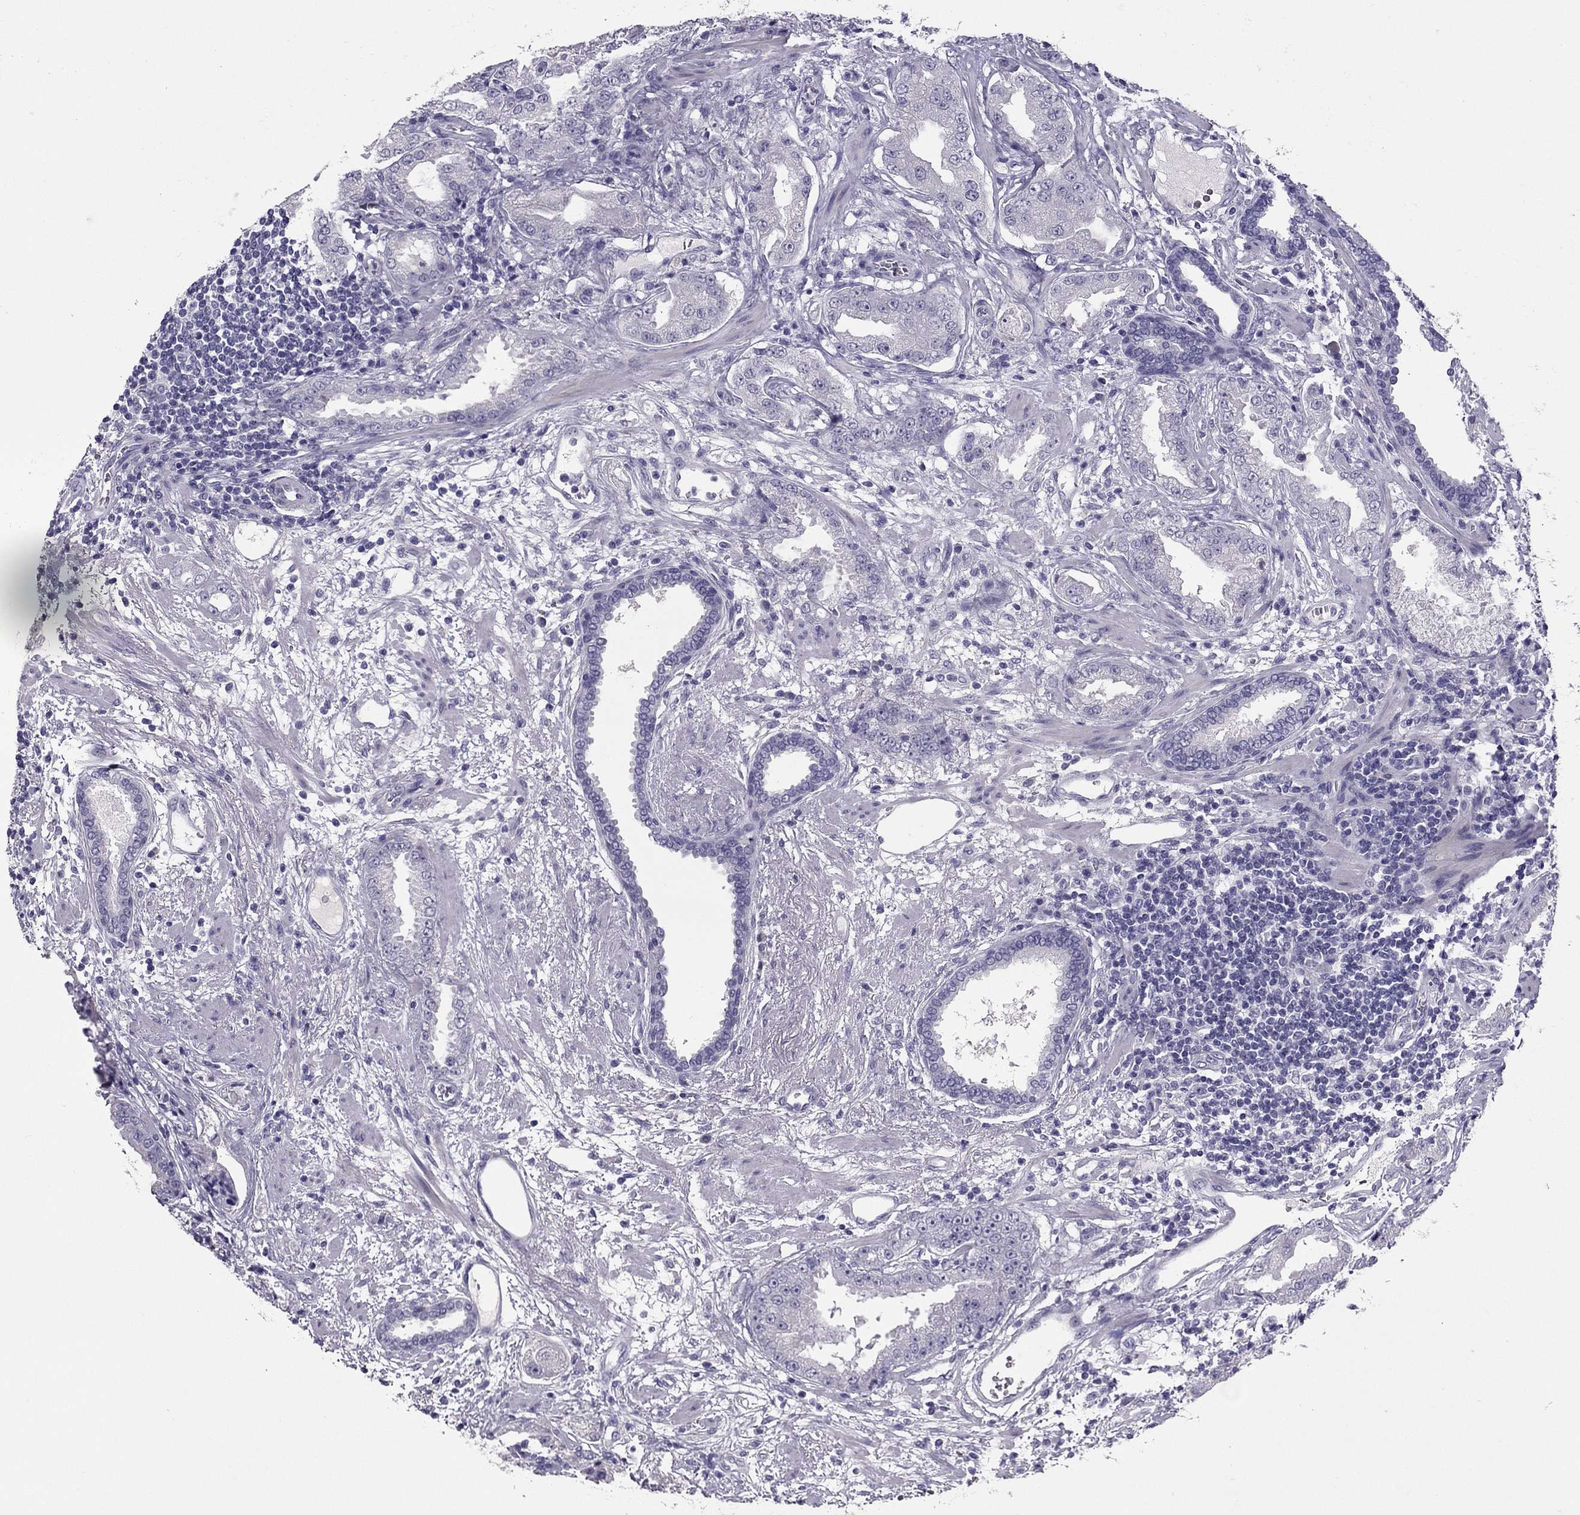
{"staining": {"intensity": "negative", "quantity": "none", "location": "none"}, "tissue": "prostate cancer", "cell_type": "Tumor cells", "image_type": "cancer", "snomed": [{"axis": "morphology", "description": "Adenocarcinoma, Low grade"}, {"axis": "topography", "description": "Prostate"}], "caption": "A histopathology image of human low-grade adenocarcinoma (prostate) is negative for staining in tumor cells. Brightfield microscopy of immunohistochemistry stained with DAB (brown) and hematoxylin (blue), captured at high magnification.", "gene": "RHO", "patient": {"sex": "male", "age": 62}}